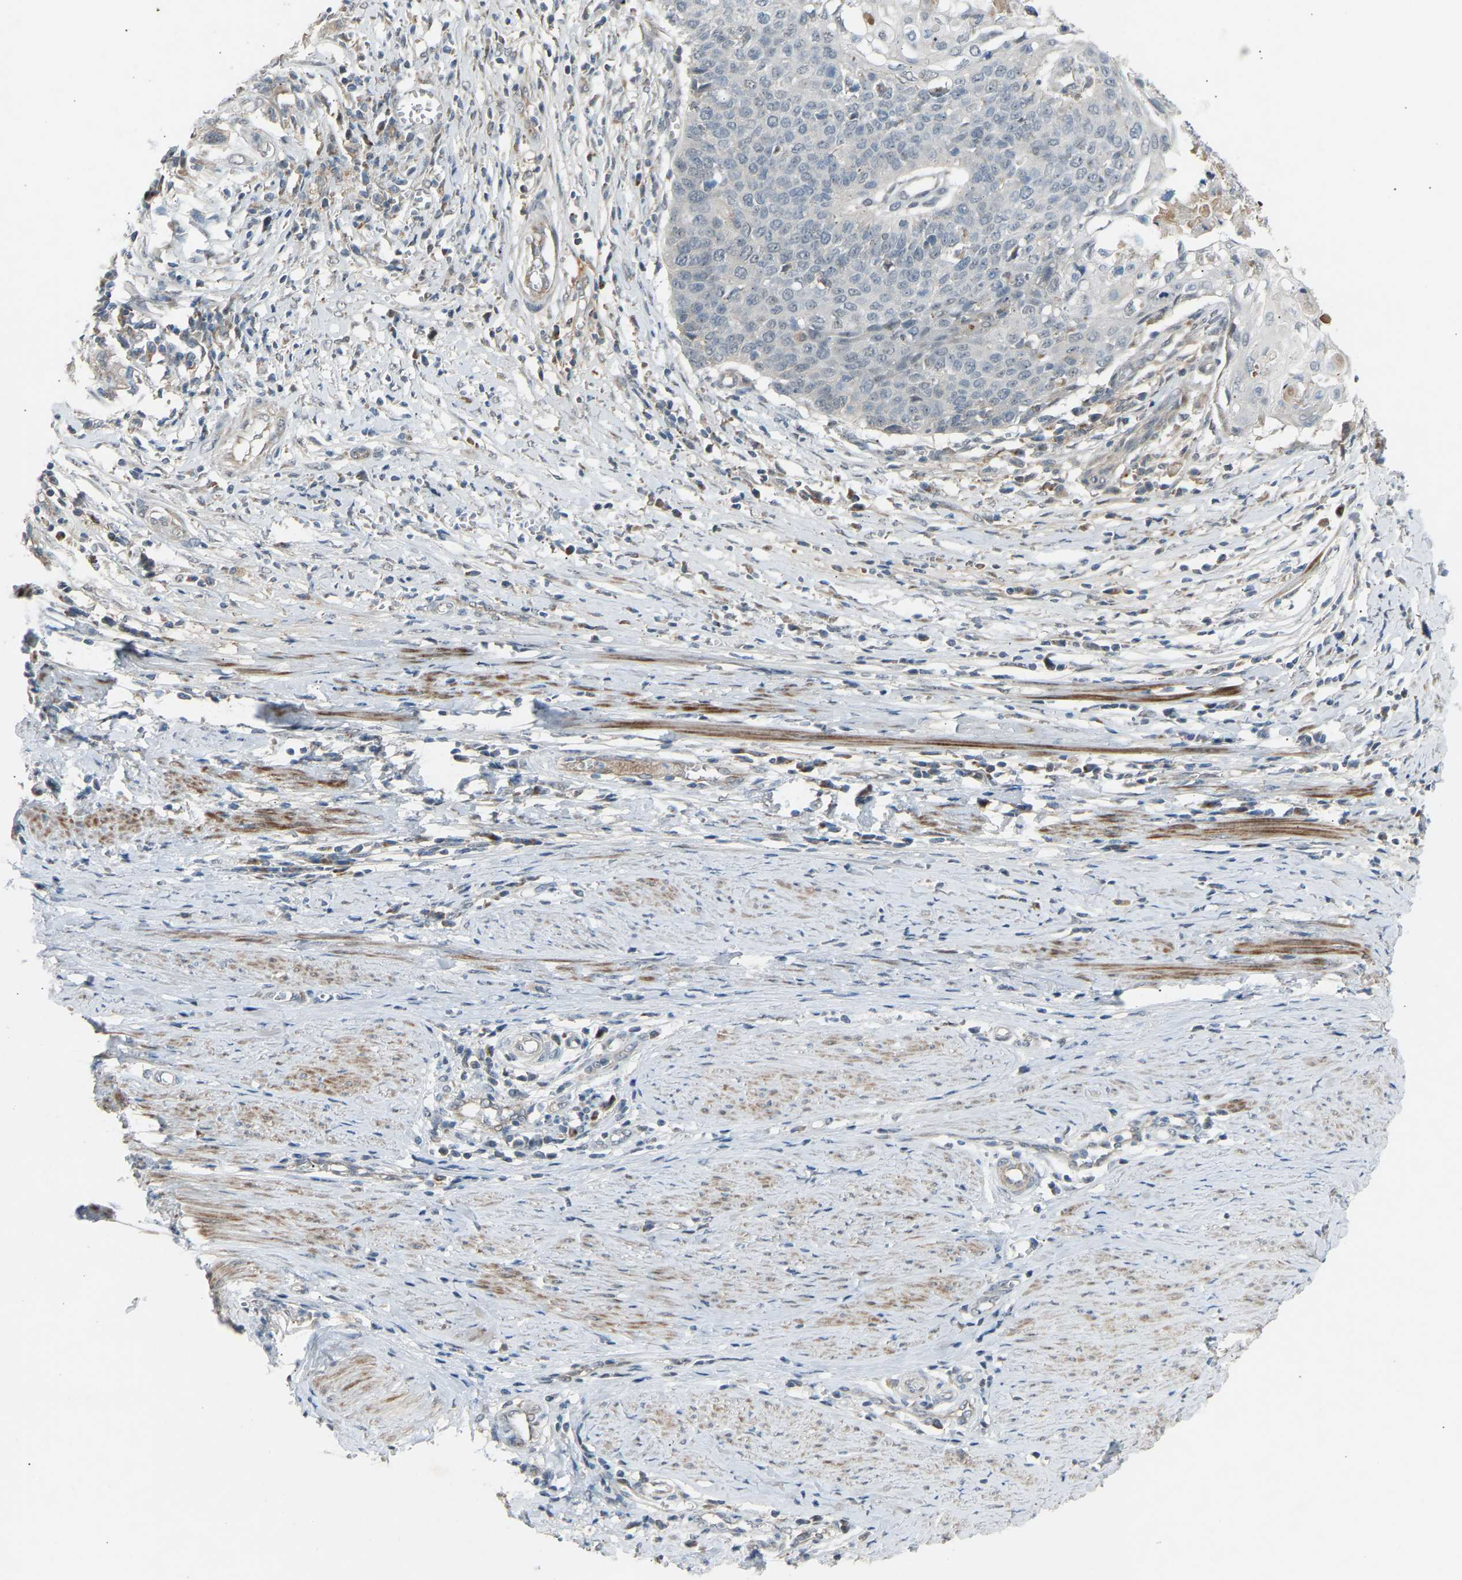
{"staining": {"intensity": "negative", "quantity": "none", "location": "none"}, "tissue": "cervical cancer", "cell_type": "Tumor cells", "image_type": "cancer", "snomed": [{"axis": "morphology", "description": "Squamous cell carcinoma, NOS"}, {"axis": "topography", "description": "Cervix"}], "caption": "High magnification brightfield microscopy of cervical squamous cell carcinoma stained with DAB (brown) and counterstained with hematoxylin (blue): tumor cells show no significant staining. The staining is performed using DAB brown chromogen with nuclei counter-stained in using hematoxylin.", "gene": "VPS41", "patient": {"sex": "female", "age": 39}}